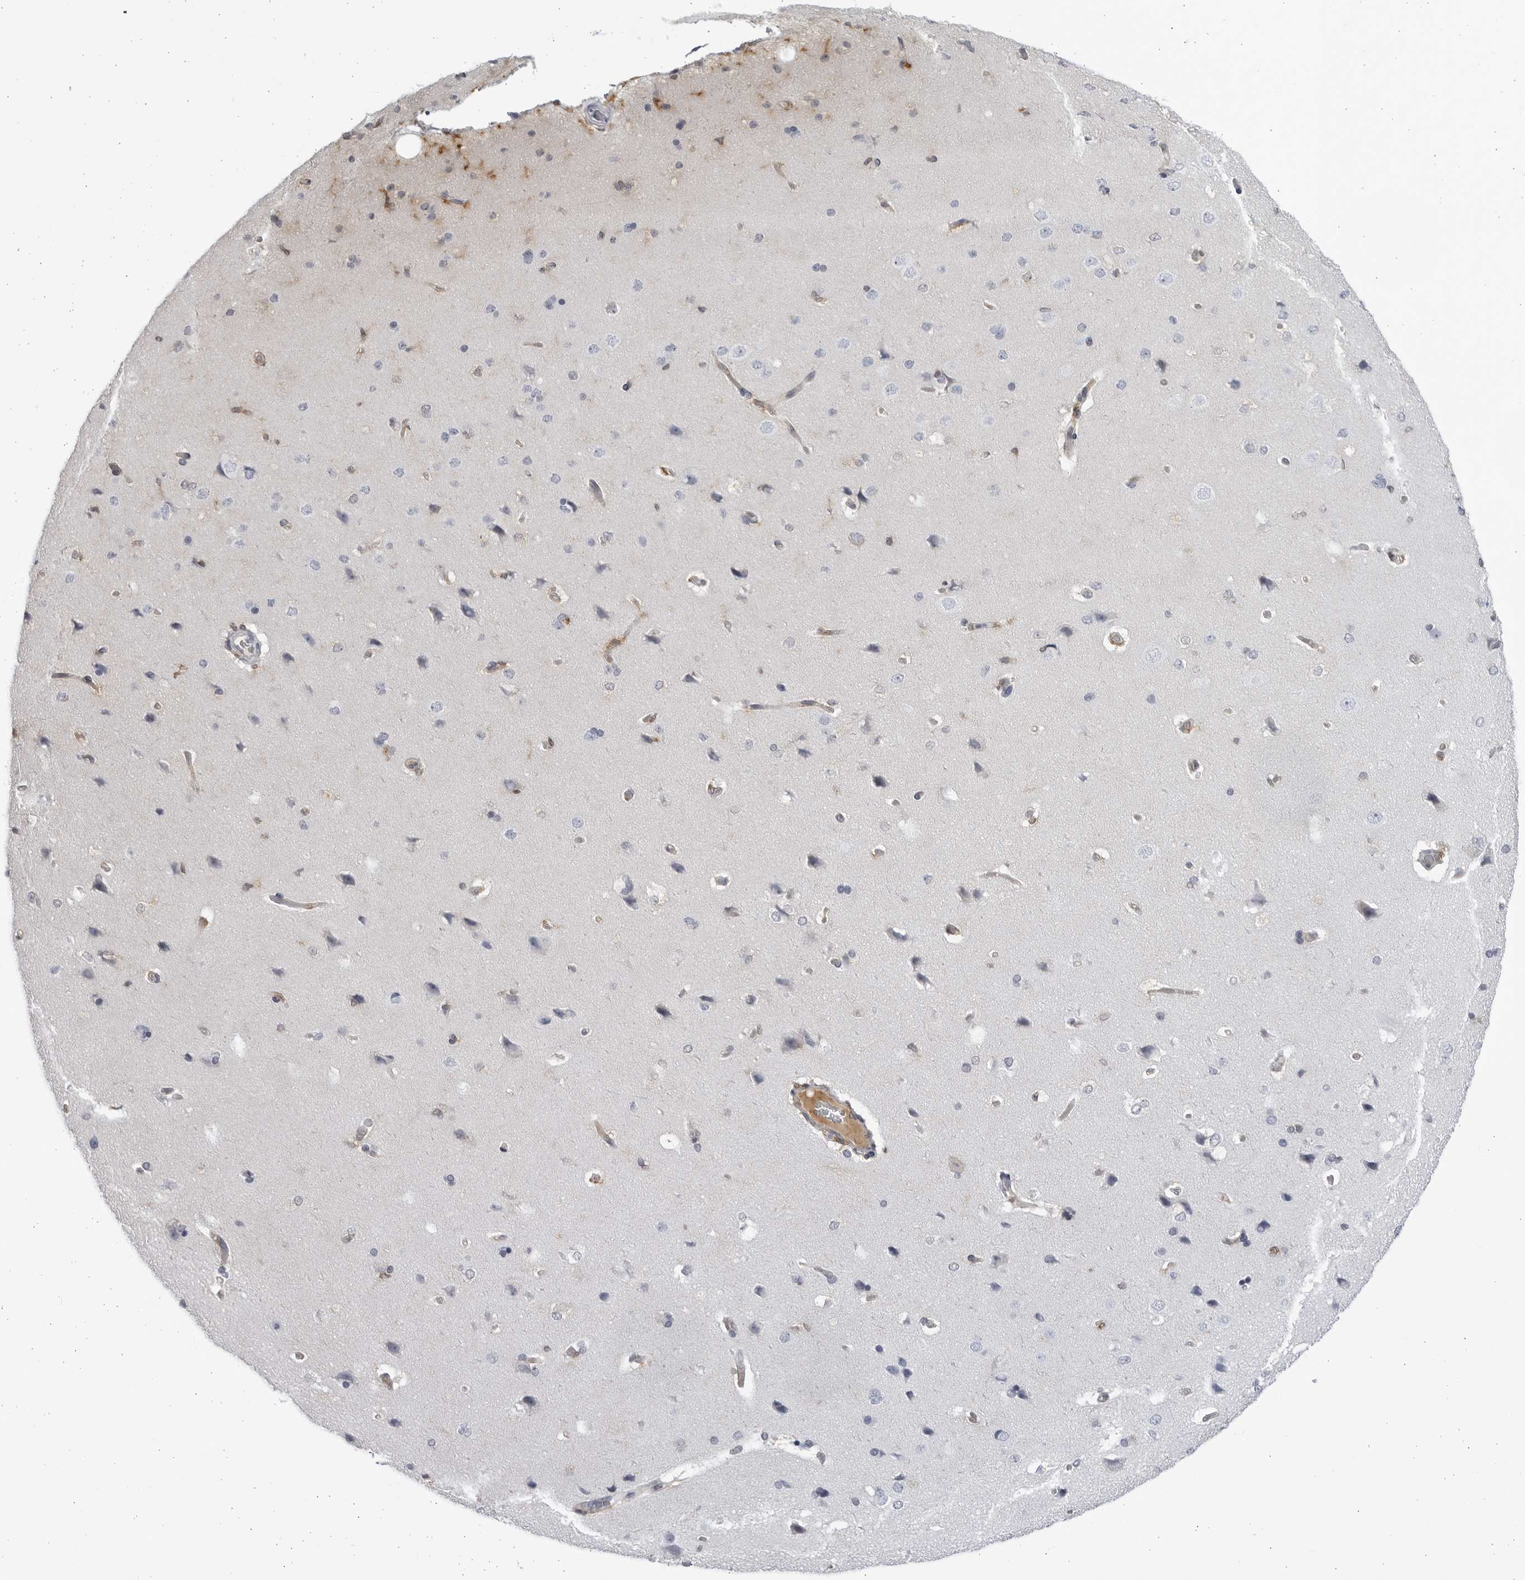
{"staining": {"intensity": "negative", "quantity": "none", "location": "none"}, "tissue": "cerebral cortex", "cell_type": "Endothelial cells", "image_type": "normal", "snomed": [{"axis": "morphology", "description": "Normal tissue, NOS"}, {"axis": "topography", "description": "Cerebral cortex"}], "caption": "DAB immunohistochemical staining of unremarkable cerebral cortex reveals no significant expression in endothelial cells.", "gene": "BMP2K", "patient": {"sex": "male", "age": 62}}